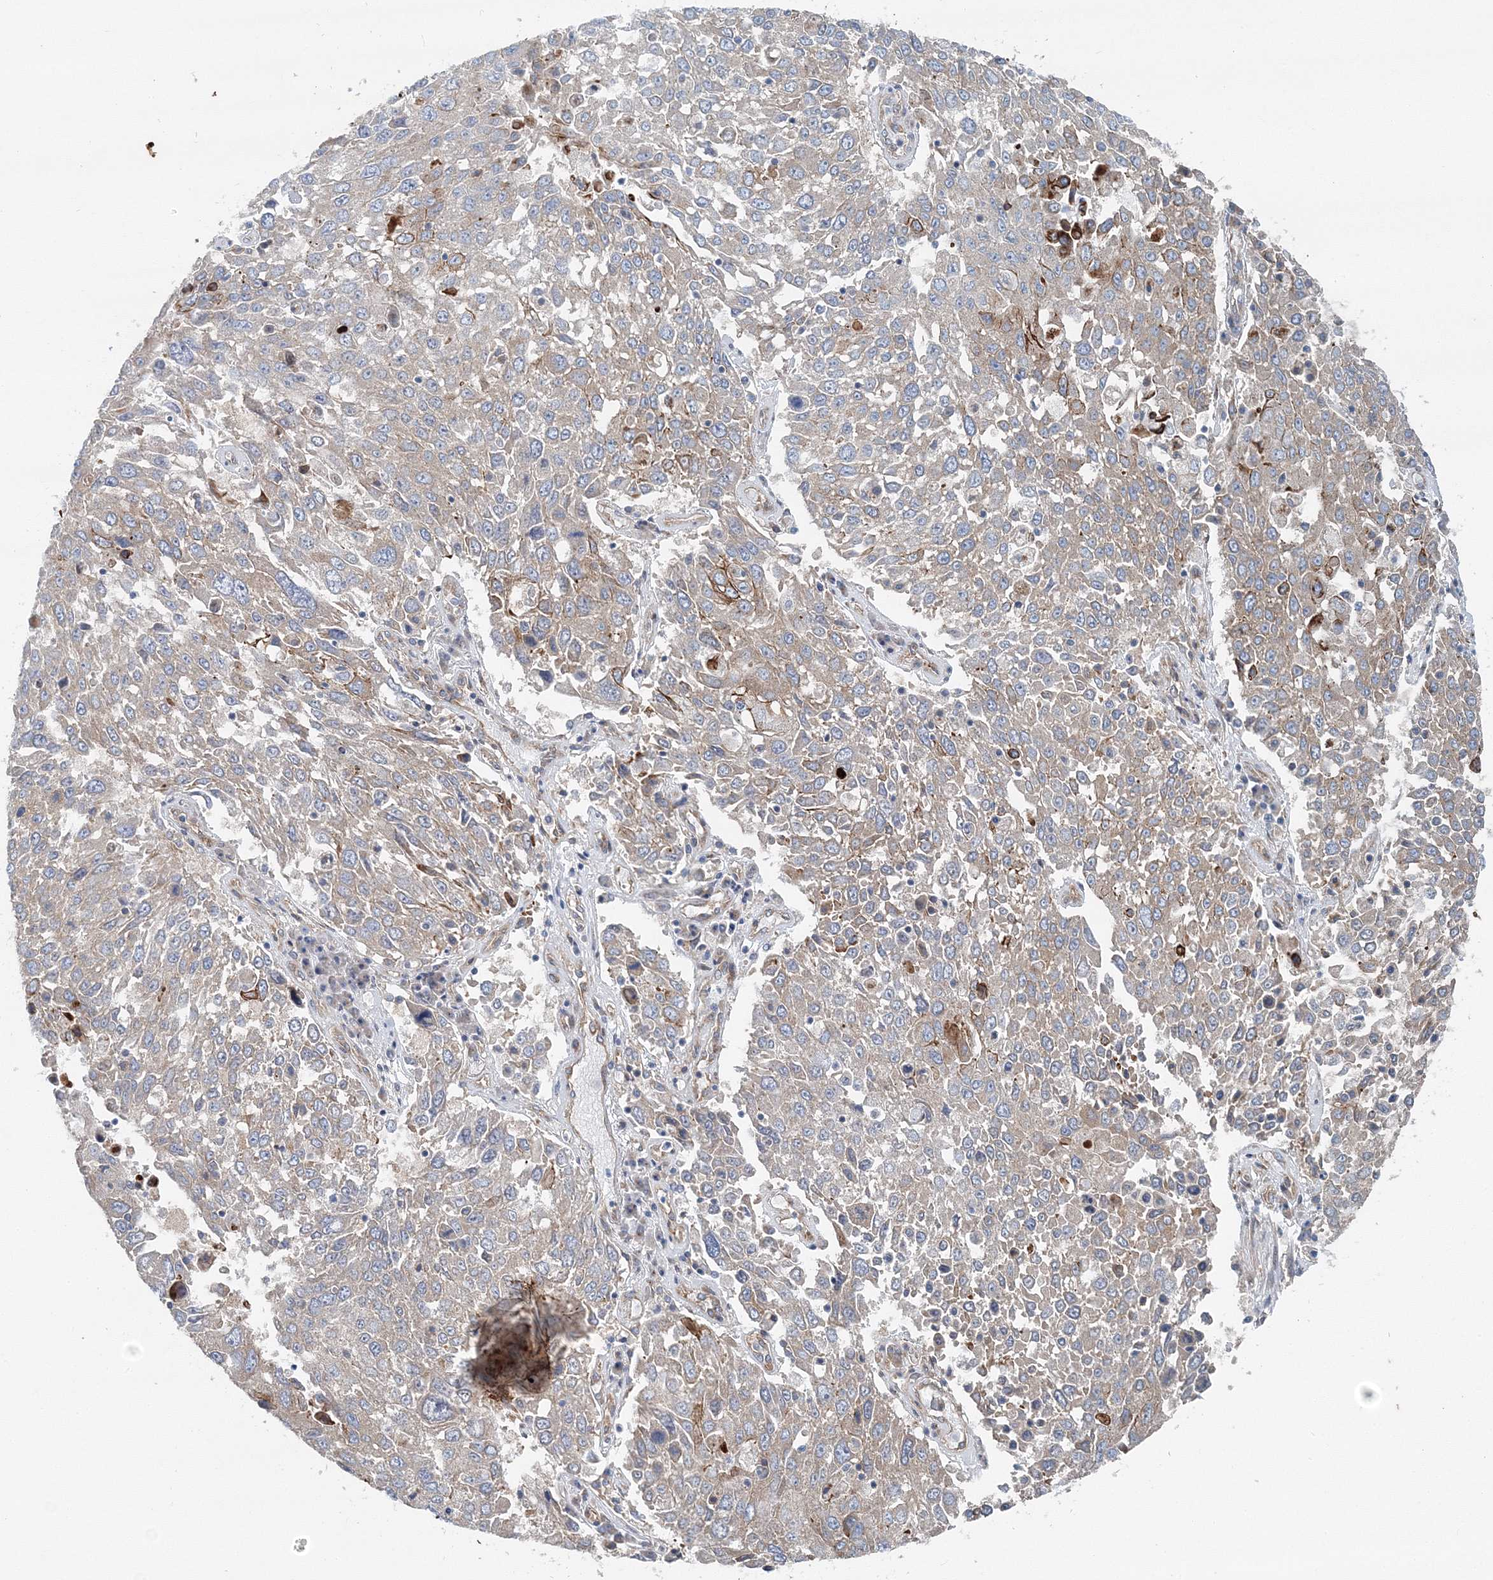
{"staining": {"intensity": "weak", "quantity": ">75%", "location": "cytoplasmic/membranous"}, "tissue": "lung cancer", "cell_type": "Tumor cells", "image_type": "cancer", "snomed": [{"axis": "morphology", "description": "Squamous cell carcinoma, NOS"}, {"axis": "topography", "description": "Lung"}], "caption": "Approximately >75% of tumor cells in human lung cancer (squamous cell carcinoma) exhibit weak cytoplasmic/membranous protein staining as visualized by brown immunohistochemical staining.", "gene": "MPHOSPH9", "patient": {"sex": "male", "age": 65}}